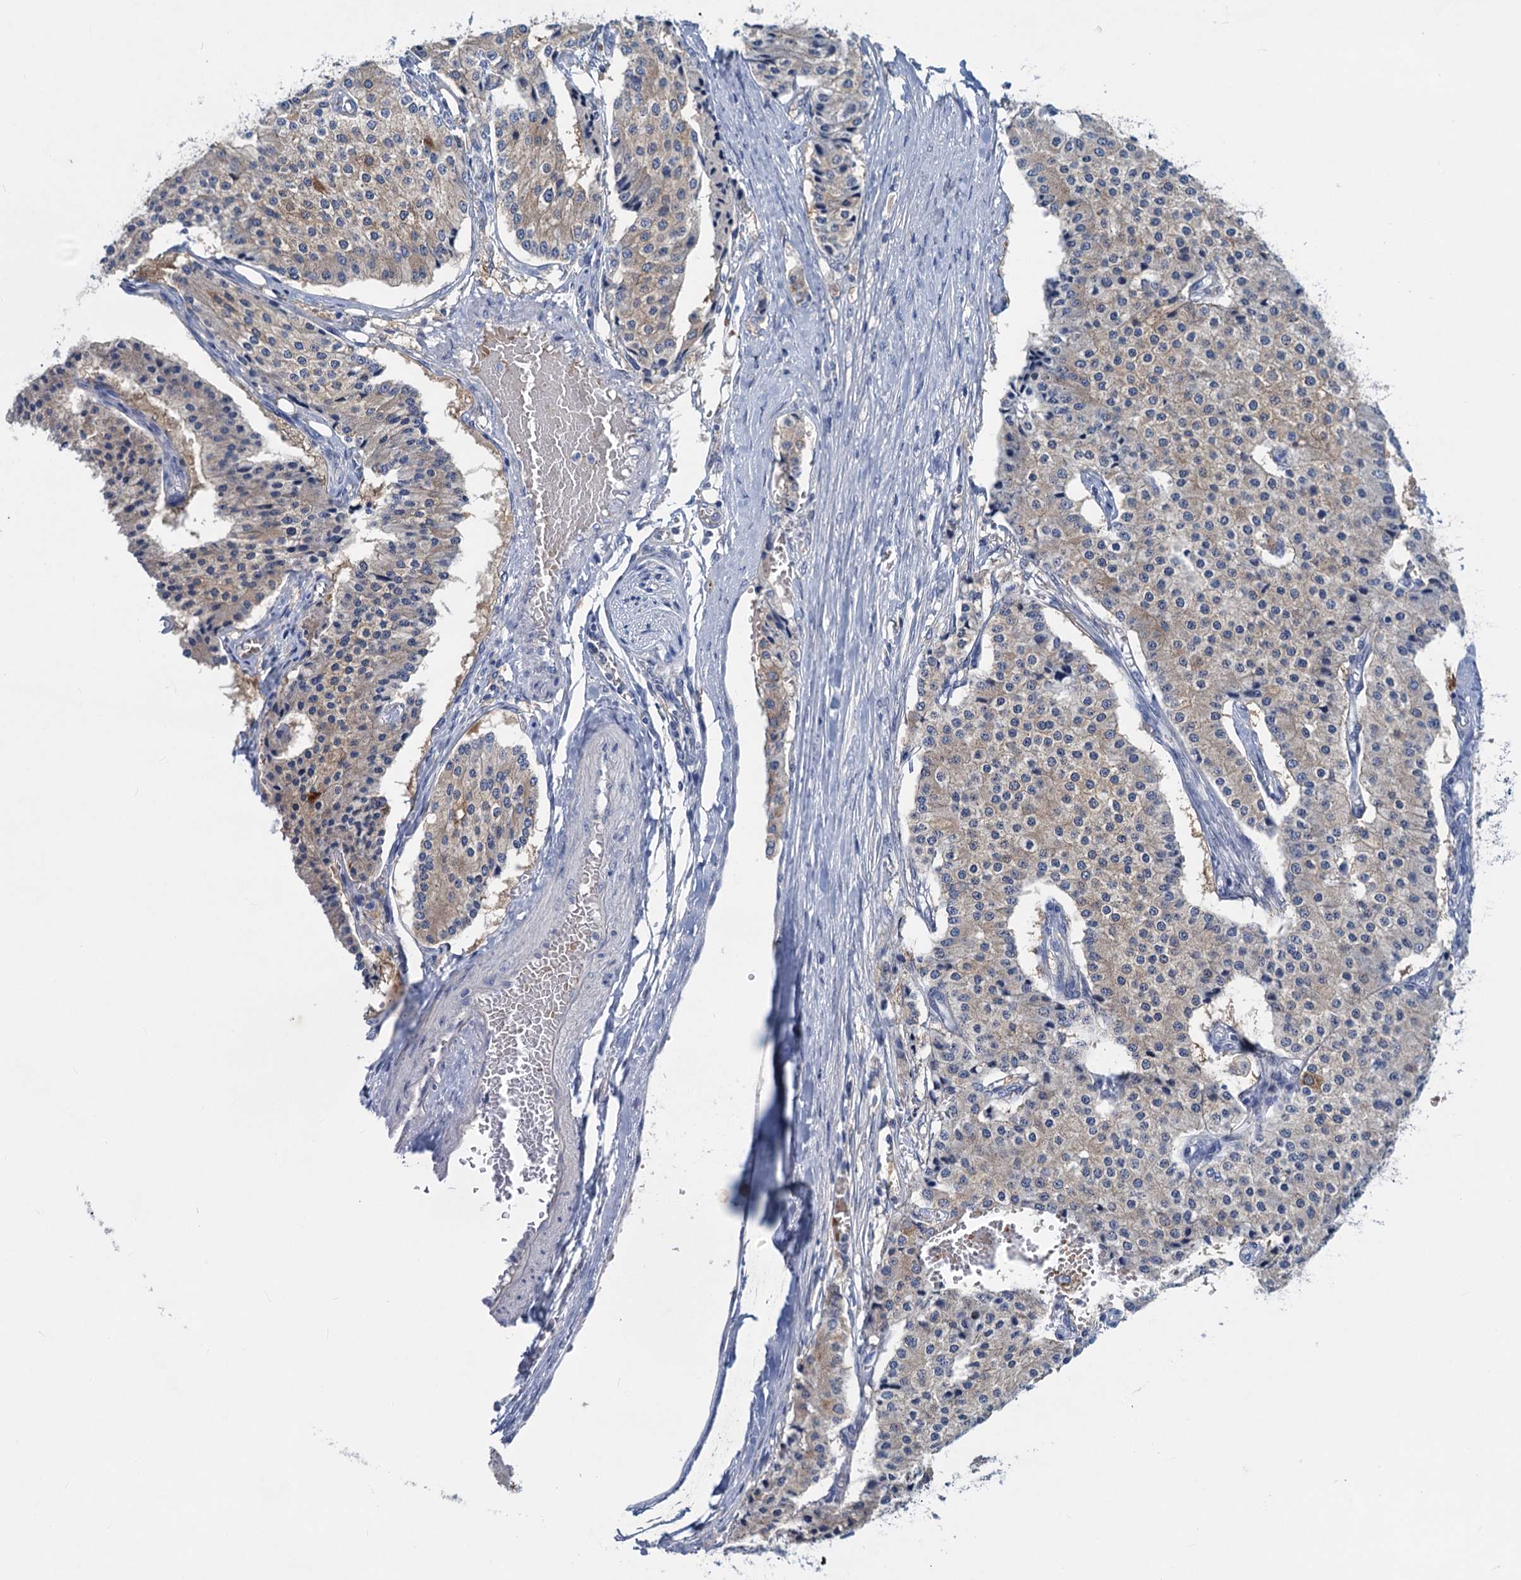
{"staining": {"intensity": "weak", "quantity": "<25%", "location": "cytoplasmic/membranous"}, "tissue": "carcinoid", "cell_type": "Tumor cells", "image_type": "cancer", "snomed": [{"axis": "morphology", "description": "Carcinoid, malignant, NOS"}, {"axis": "topography", "description": "Colon"}], "caption": "The IHC photomicrograph has no significant expression in tumor cells of carcinoid tissue.", "gene": "RTKN2", "patient": {"sex": "female", "age": 52}}